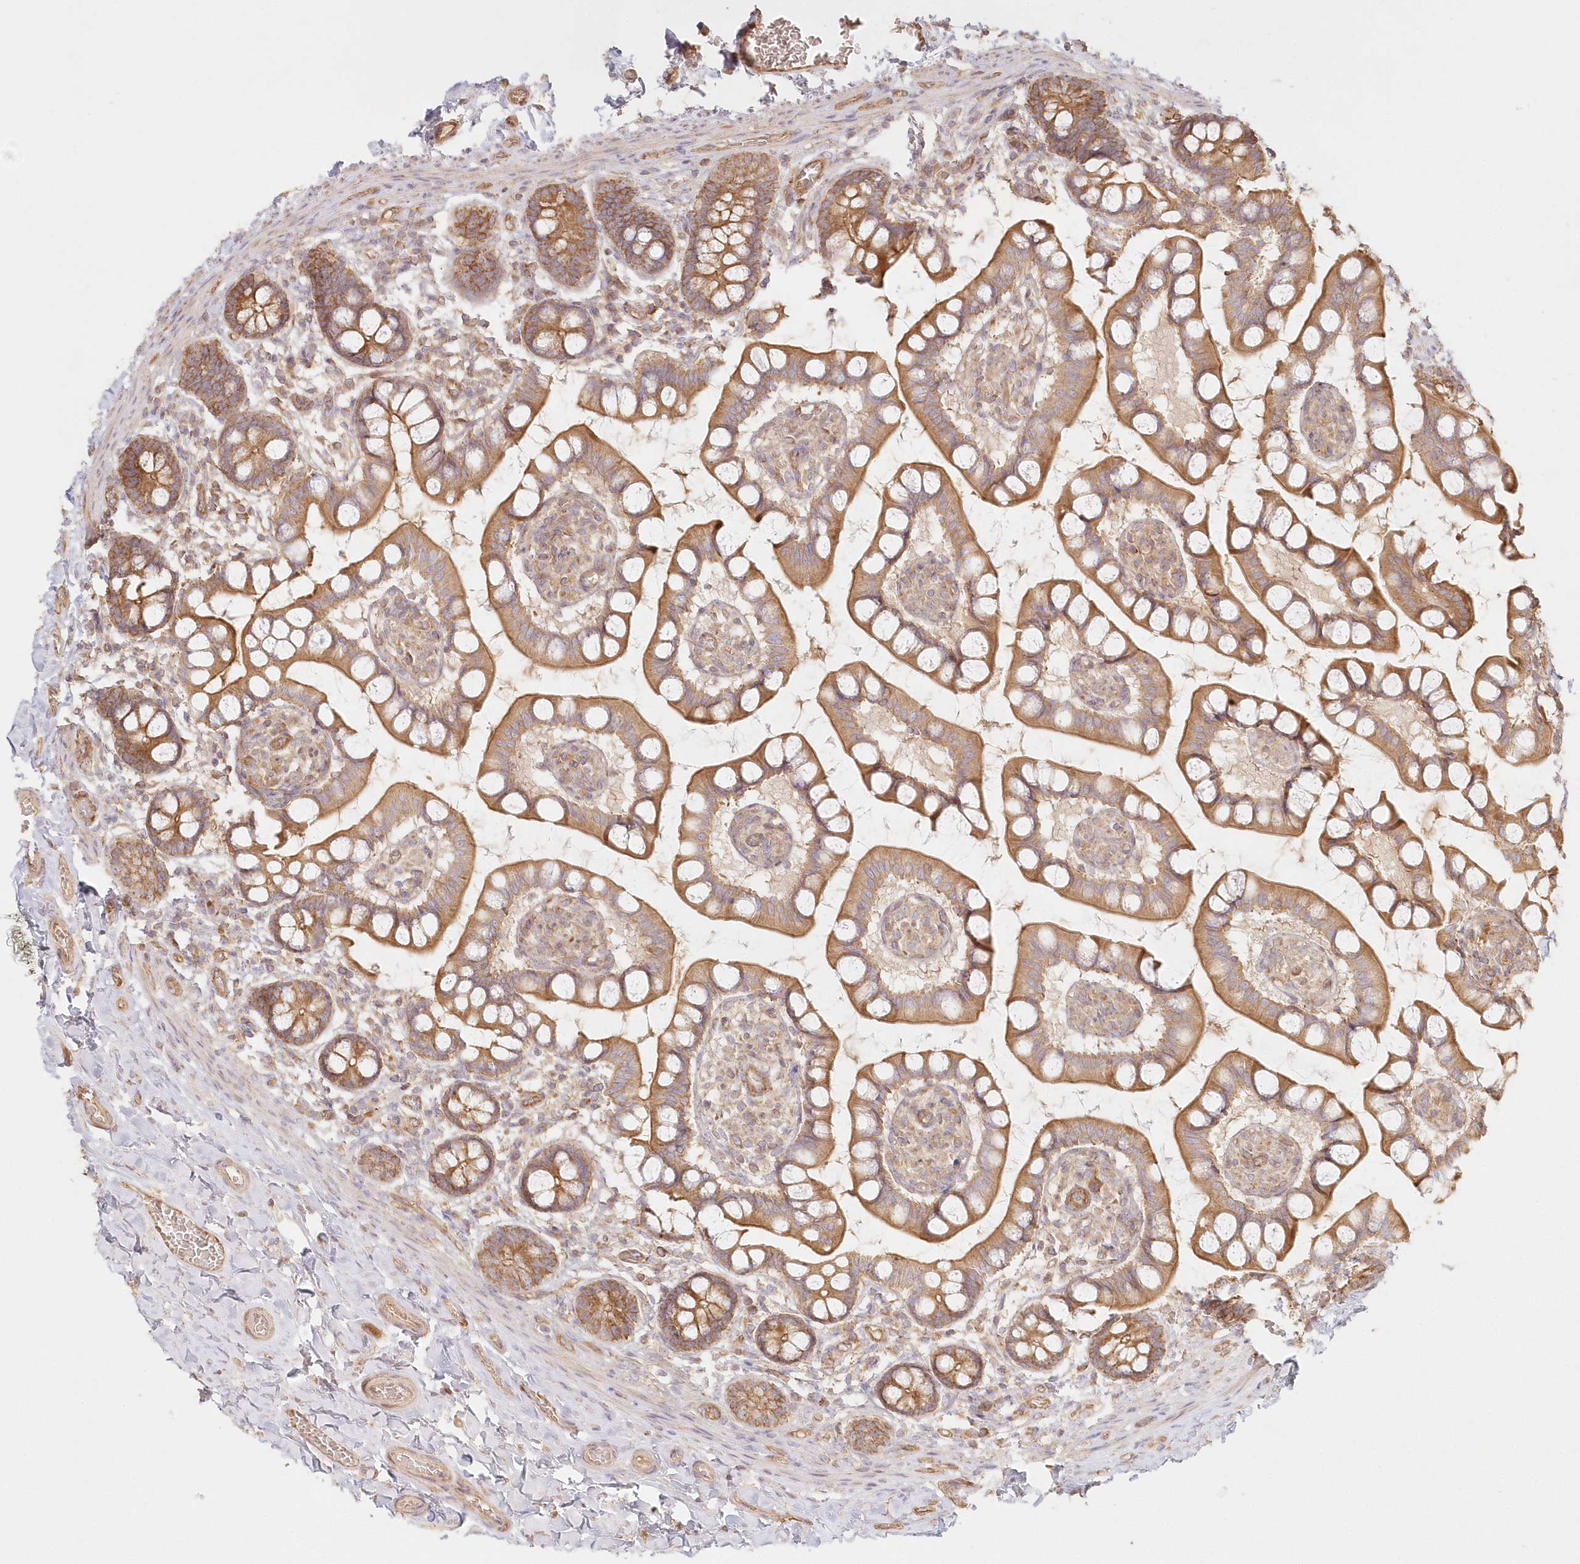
{"staining": {"intensity": "strong", "quantity": ">75%", "location": "cytoplasmic/membranous"}, "tissue": "small intestine", "cell_type": "Glandular cells", "image_type": "normal", "snomed": [{"axis": "morphology", "description": "Normal tissue, NOS"}, {"axis": "topography", "description": "Small intestine"}], "caption": "Protein staining of benign small intestine reveals strong cytoplasmic/membranous positivity in approximately >75% of glandular cells.", "gene": "KIAA0232", "patient": {"sex": "male", "age": 52}}